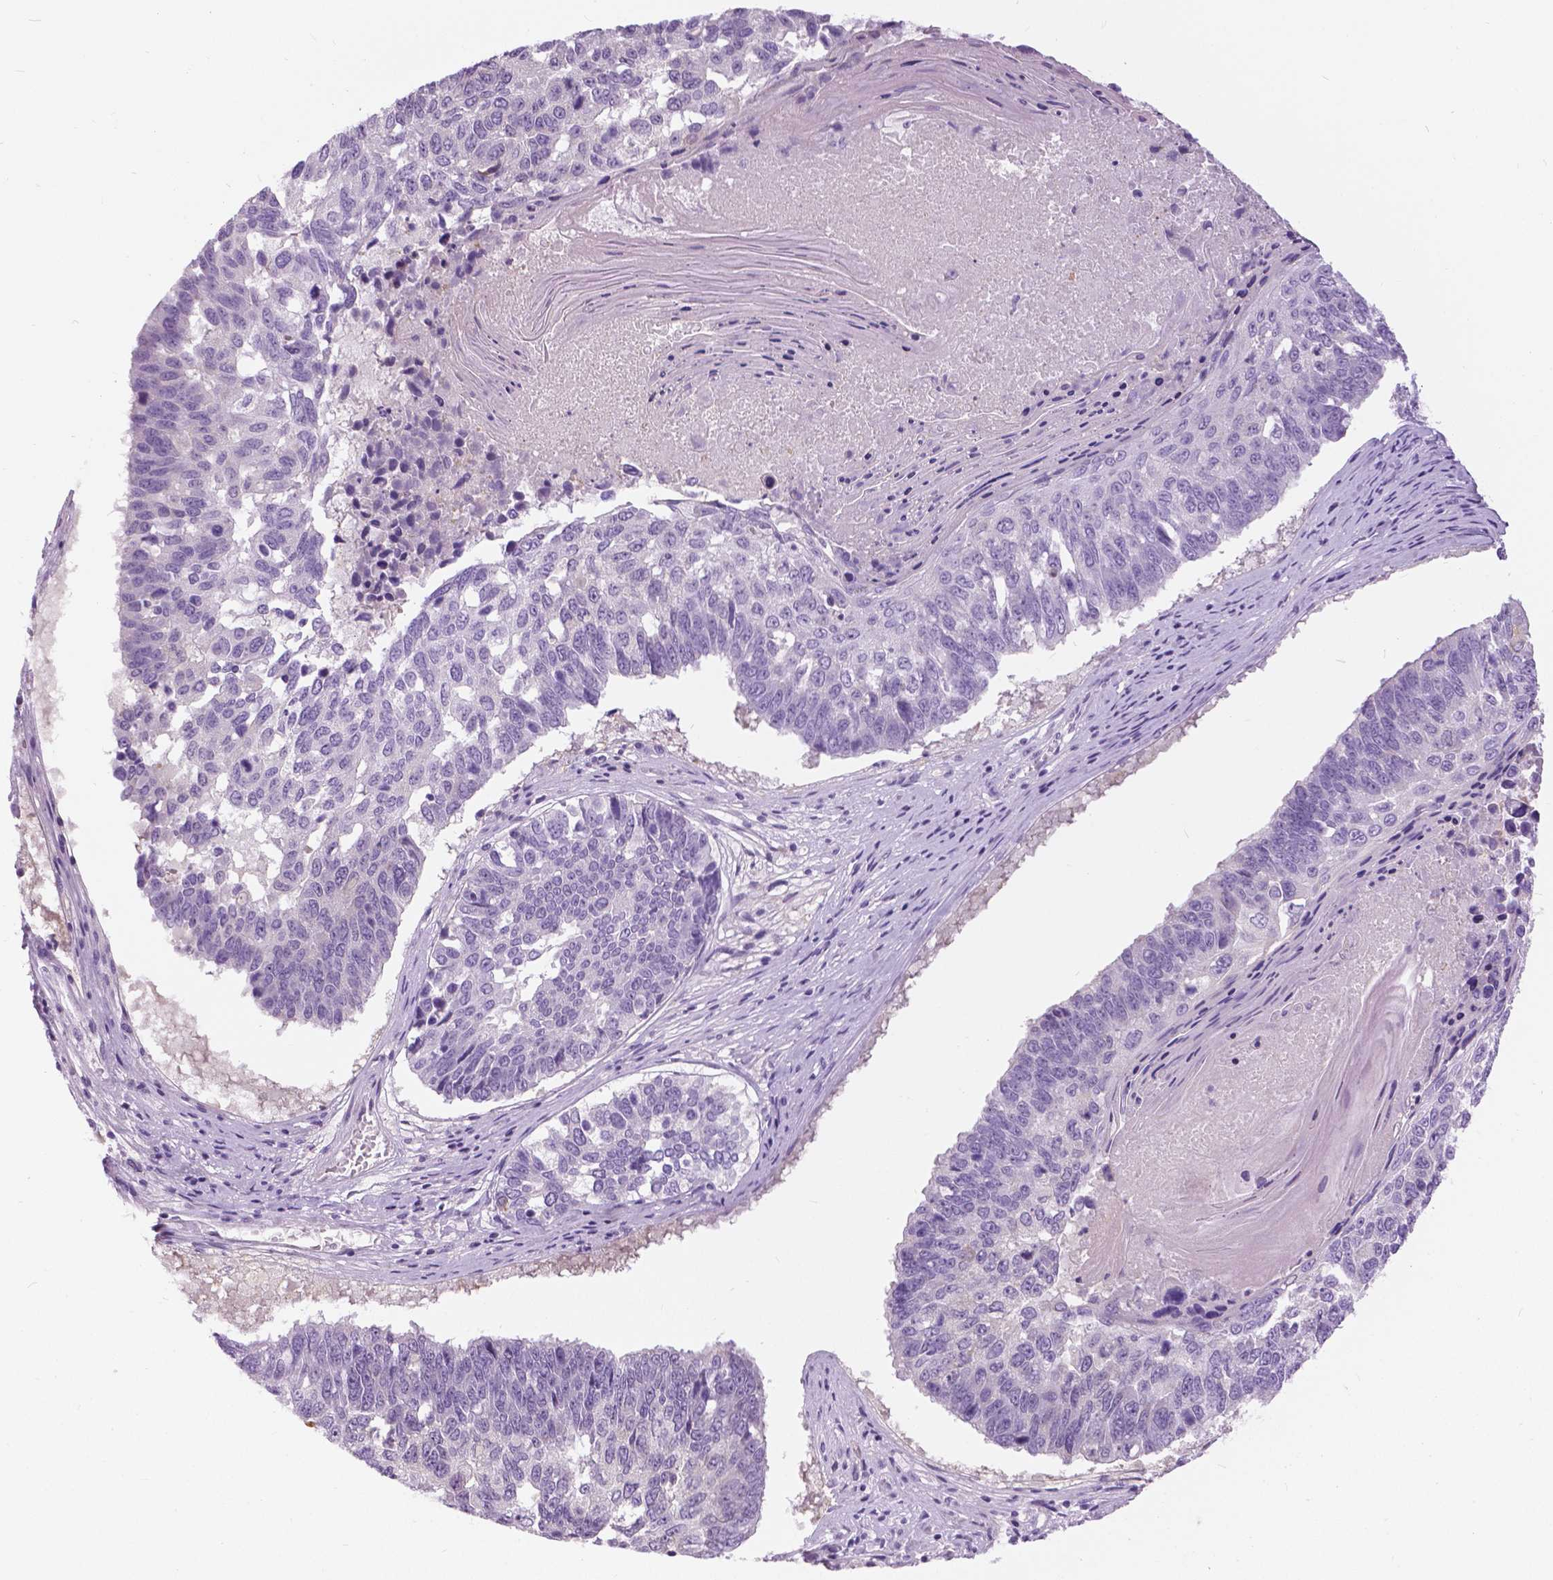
{"staining": {"intensity": "negative", "quantity": "none", "location": "none"}, "tissue": "lung cancer", "cell_type": "Tumor cells", "image_type": "cancer", "snomed": [{"axis": "morphology", "description": "Squamous cell carcinoma, NOS"}, {"axis": "topography", "description": "Lung"}], "caption": "Histopathology image shows no significant protein expression in tumor cells of lung cancer.", "gene": "TP53TG5", "patient": {"sex": "male", "age": 73}}